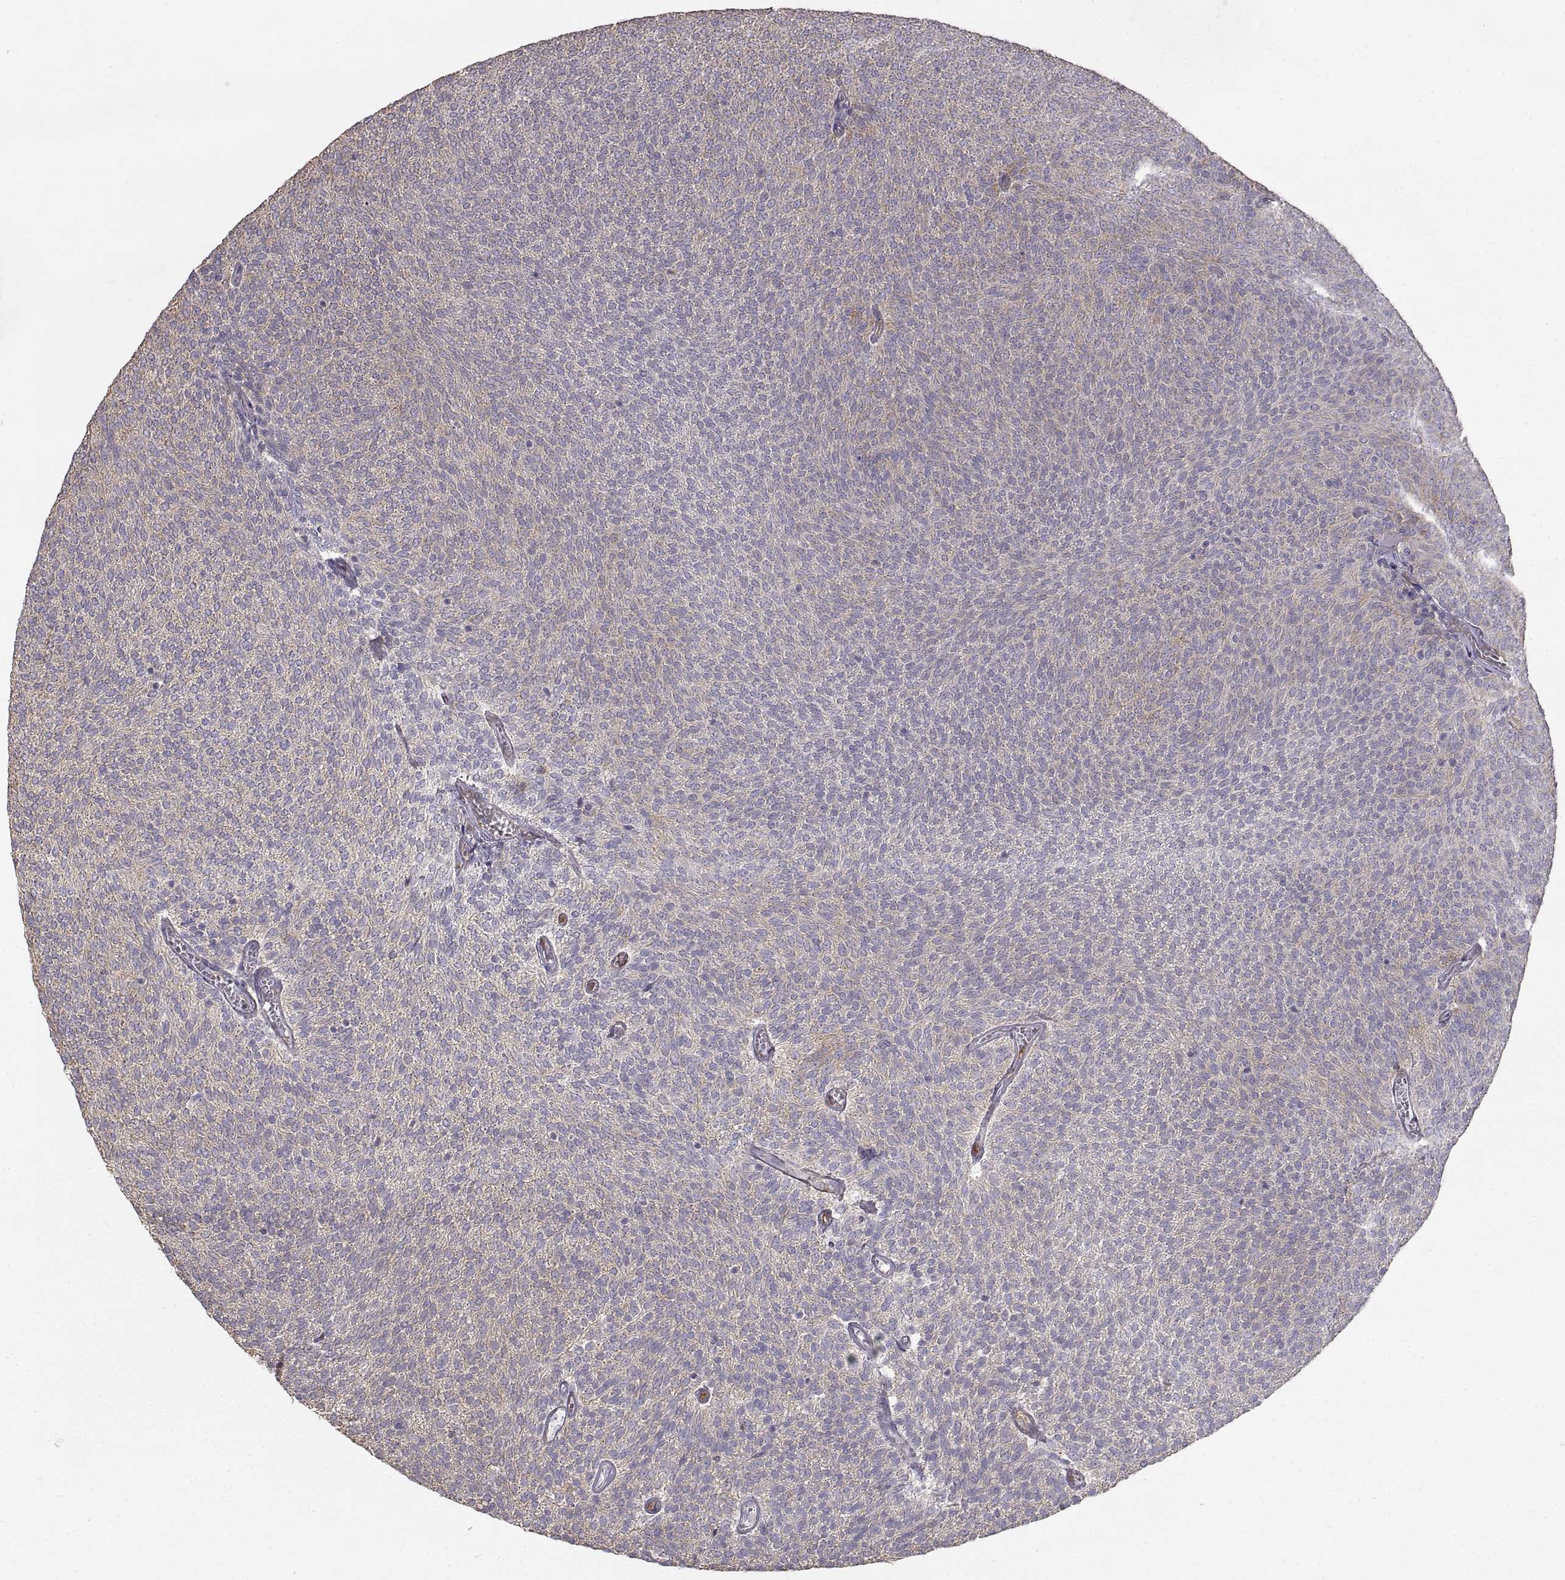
{"staining": {"intensity": "moderate", "quantity": "<25%", "location": "cytoplasmic/membranous"}, "tissue": "urothelial cancer", "cell_type": "Tumor cells", "image_type": "cancer", "snomed": [{"axis": "morphology", "description": "Urothelial carcinoma, Low grade"}, {"axis": "topography", "description": "Urinary bladder"}], "caption": "Urothelial carcinoma (low-grade) was stained to show a protein in brown. There is low levels of moderate cytoplasmic/membranous positivity in approximately <25% of tumor cells.", "gene": "HSP90AB1", "patient": {"sex": "male", "age": 77}}